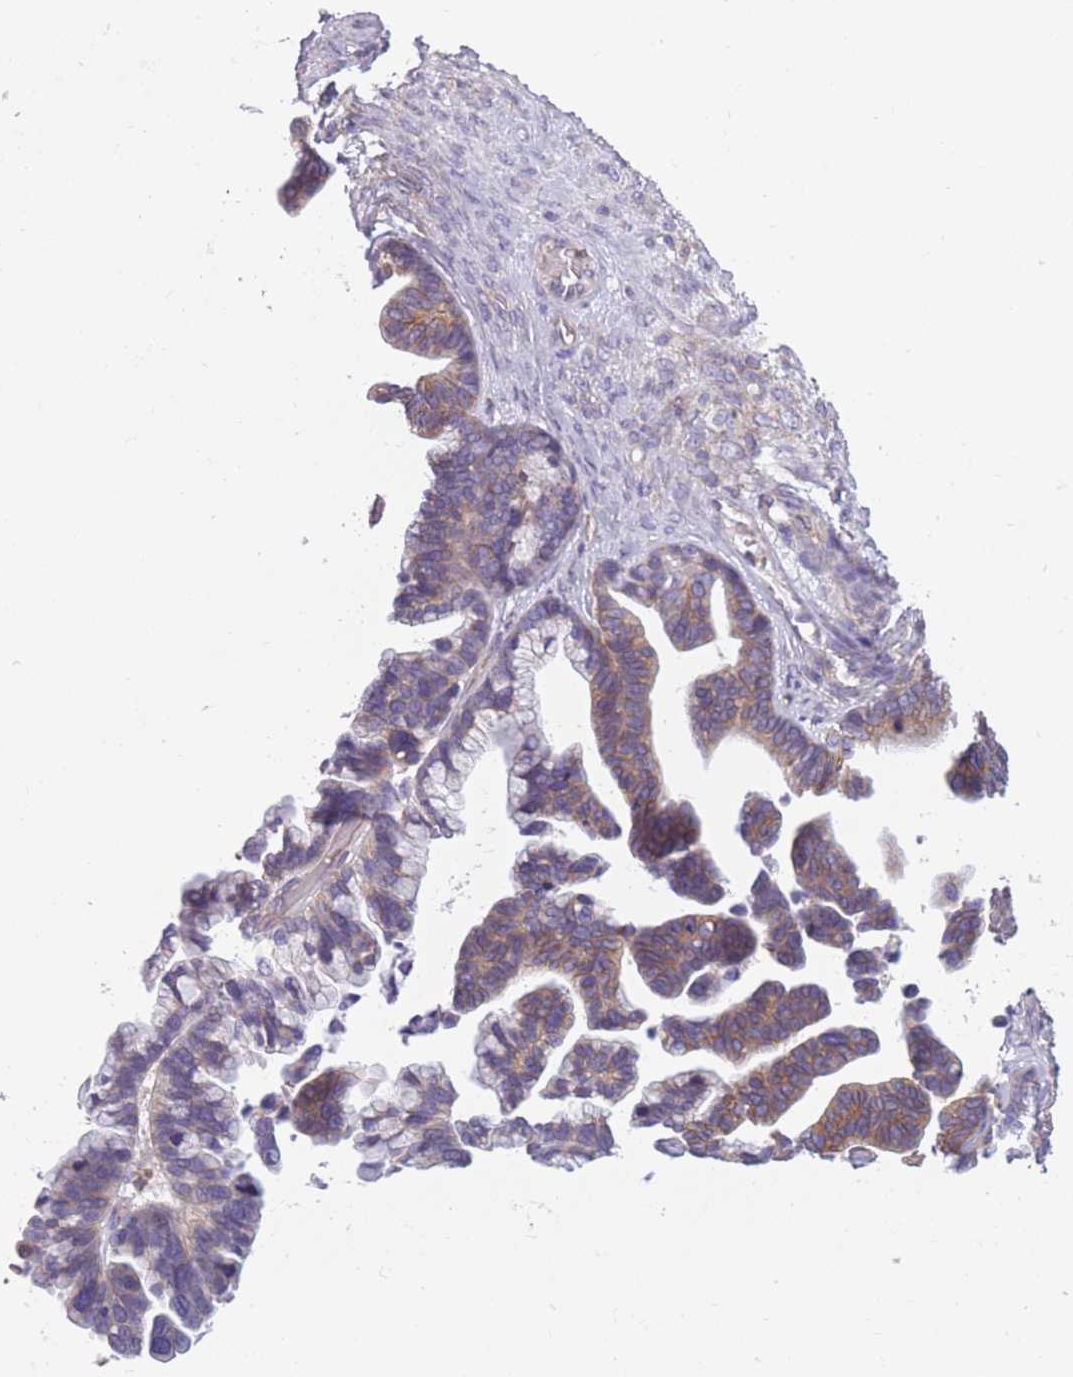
{"staining": {"intensity": "weak", "quantity": "25%-75%", "location": "cytoplasmic/membranous"}, "tissue": "ovarian cancer", "cell_type": "Tumor cells", "image_type": "cancer", "snomed": [{"axis": "morphology", "description": "Cystadenocarcinoma, serous, NOS"}, {"axis": "topography", "description": "Ovary"}], "caption": "Ovarian cancer (serous cystadenocarcinoma) stained with DAB (3,3'-diaminobenzidine) IHC displays low levels of weak cytoplasmic/membranous positivity in approximately 25%-75% of tumor cells.", "gene": "ADD1", "patient": {"sex": "female", "age": 56}}